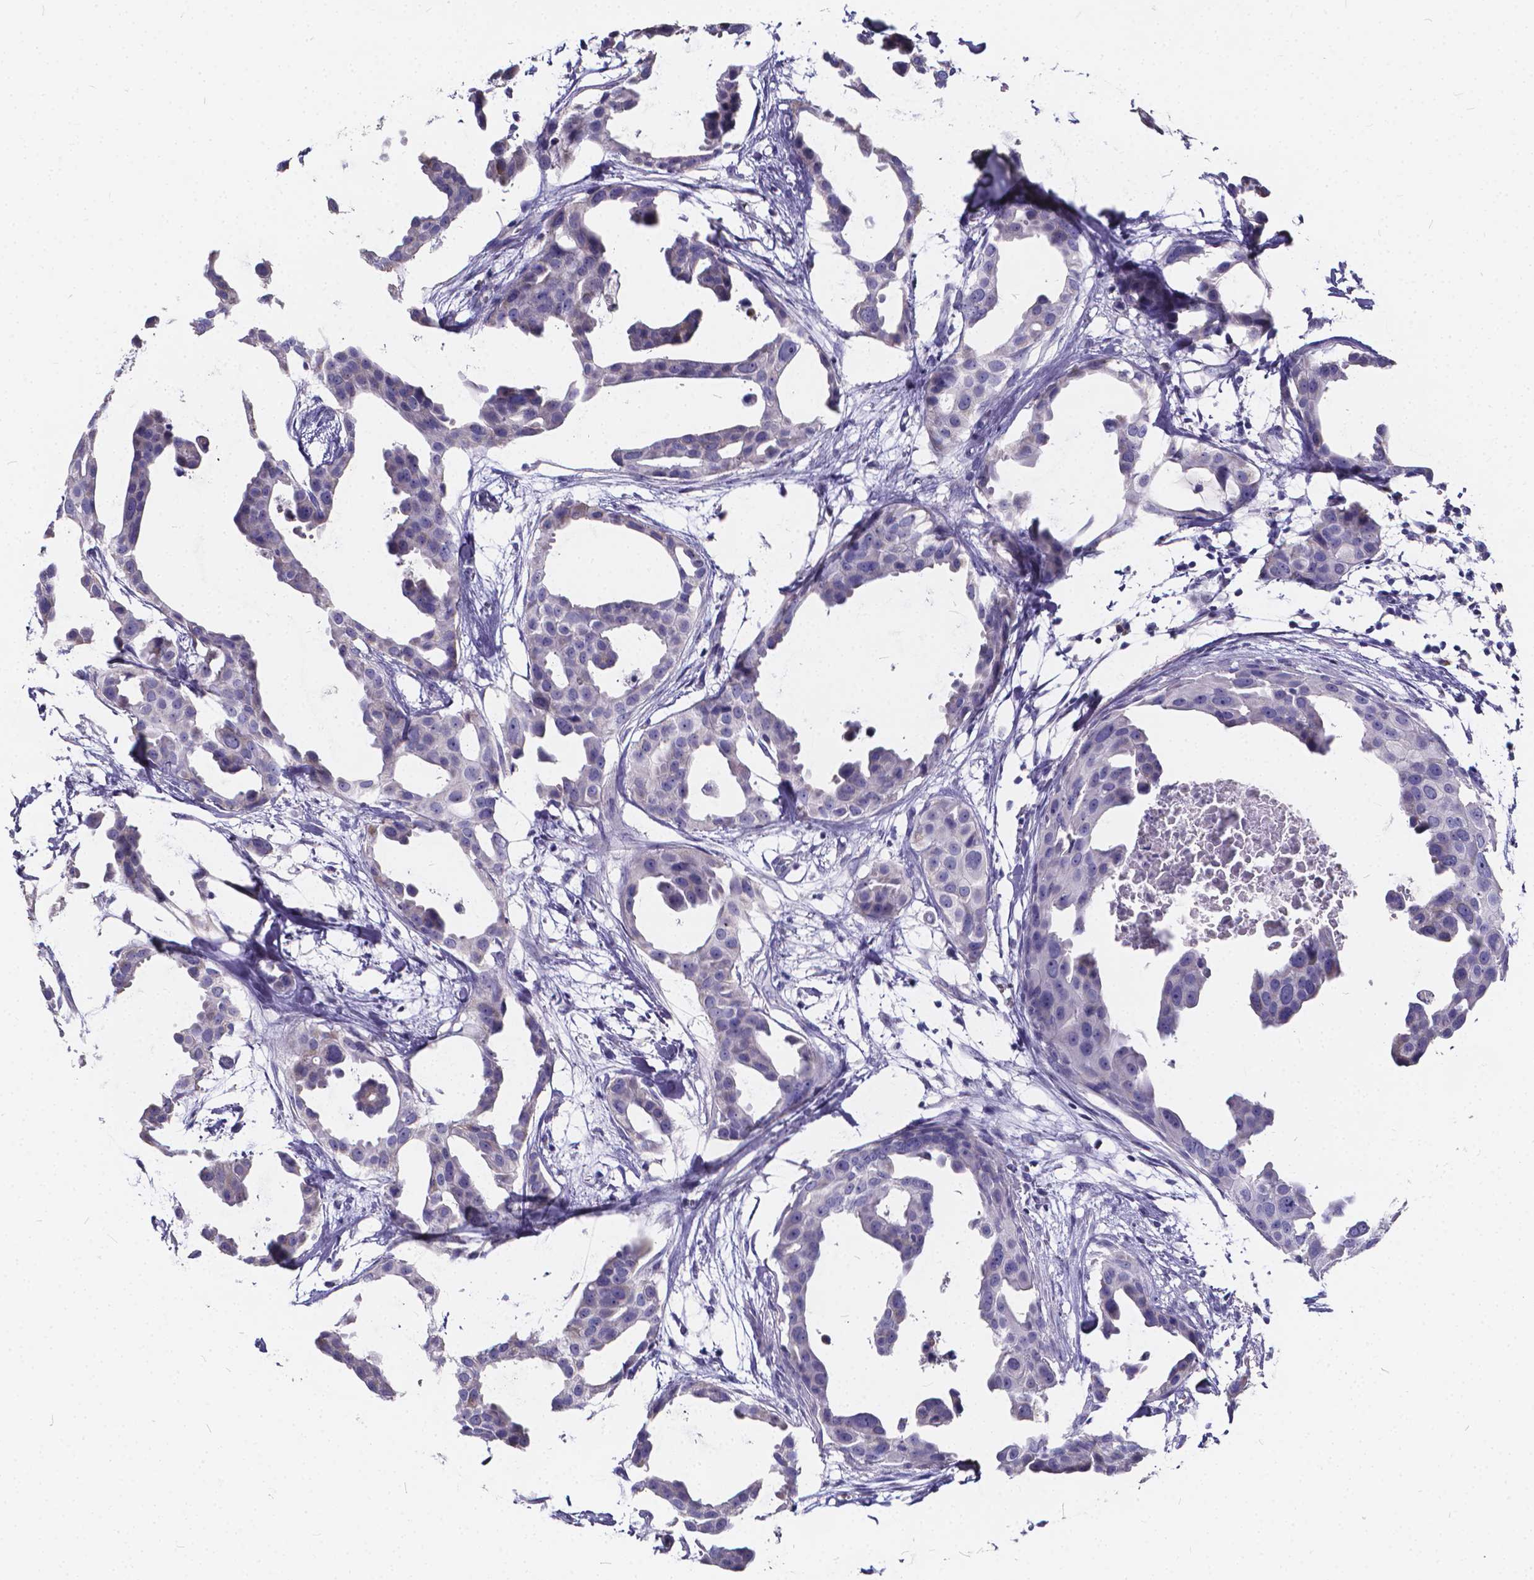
{"staining": {"intensity": "negative", "quantity": "none", "location": "none"}, "tissue": "breast cancer", "cell_type": "Tumor cells", "image_type": "cancer", "snomed": [{"axis": "morphology", "description": "Duct carcinoma"}, {"axis": "topography", "description": "Breast"}], "caption": "High magnification brightfield microscopy of infiltrating ductal carcinoma (breast) stained with DAB (3,3'-diaminobenzidine) (brown) and counterstained with hematoxylin (blue): tumor cells show no significant staining.", "gene": "SPEF2", "patient": {"sex": "female", "age": 38}}